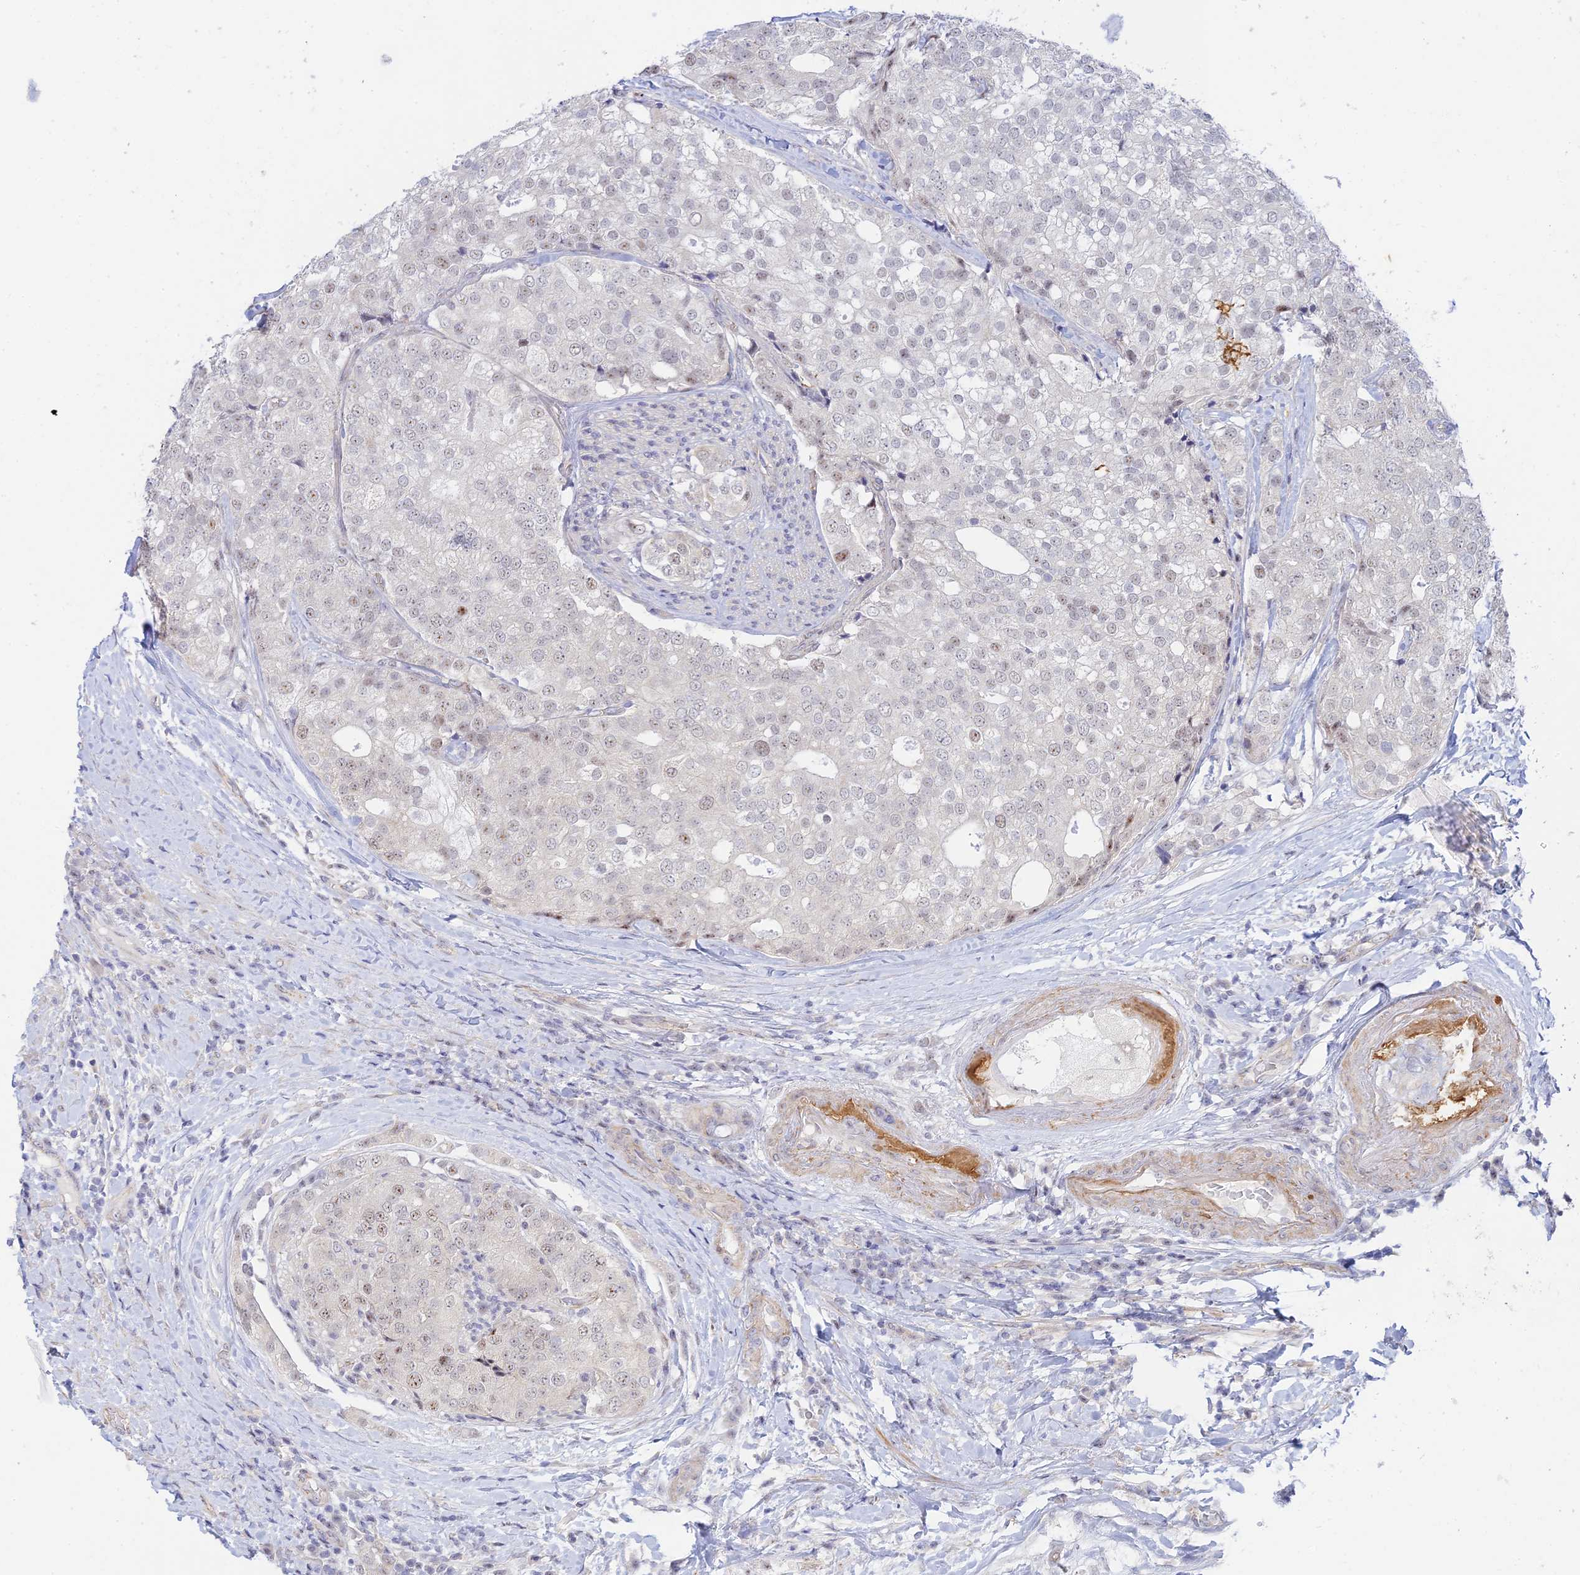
{"staining": {"intensity": "weak", "quantity": "25%-75%", "location": "nuclear"}, "tissue": "prostate cancer", "cell_type": "Tumor cells", "image_type": "cancer", "snomed": [{"axis": "morphology", "description": "Adenocarcinoma, High grade"}, {"axis": "topography", "description": "Prostate"}], "caption": "Tumor cells show low levels of weak nuclear expression in approximately 25%-75% of cells in human prostate adenocarcinoma (high-grade). (Stains: DAB (3,3'-diaminobenzidine) in brown, nuclei in blue, Microscopy: brightfield microscopy at high magnification).", "gene": "CFAP92", "patient": {"sex": "male", "age": 49}}